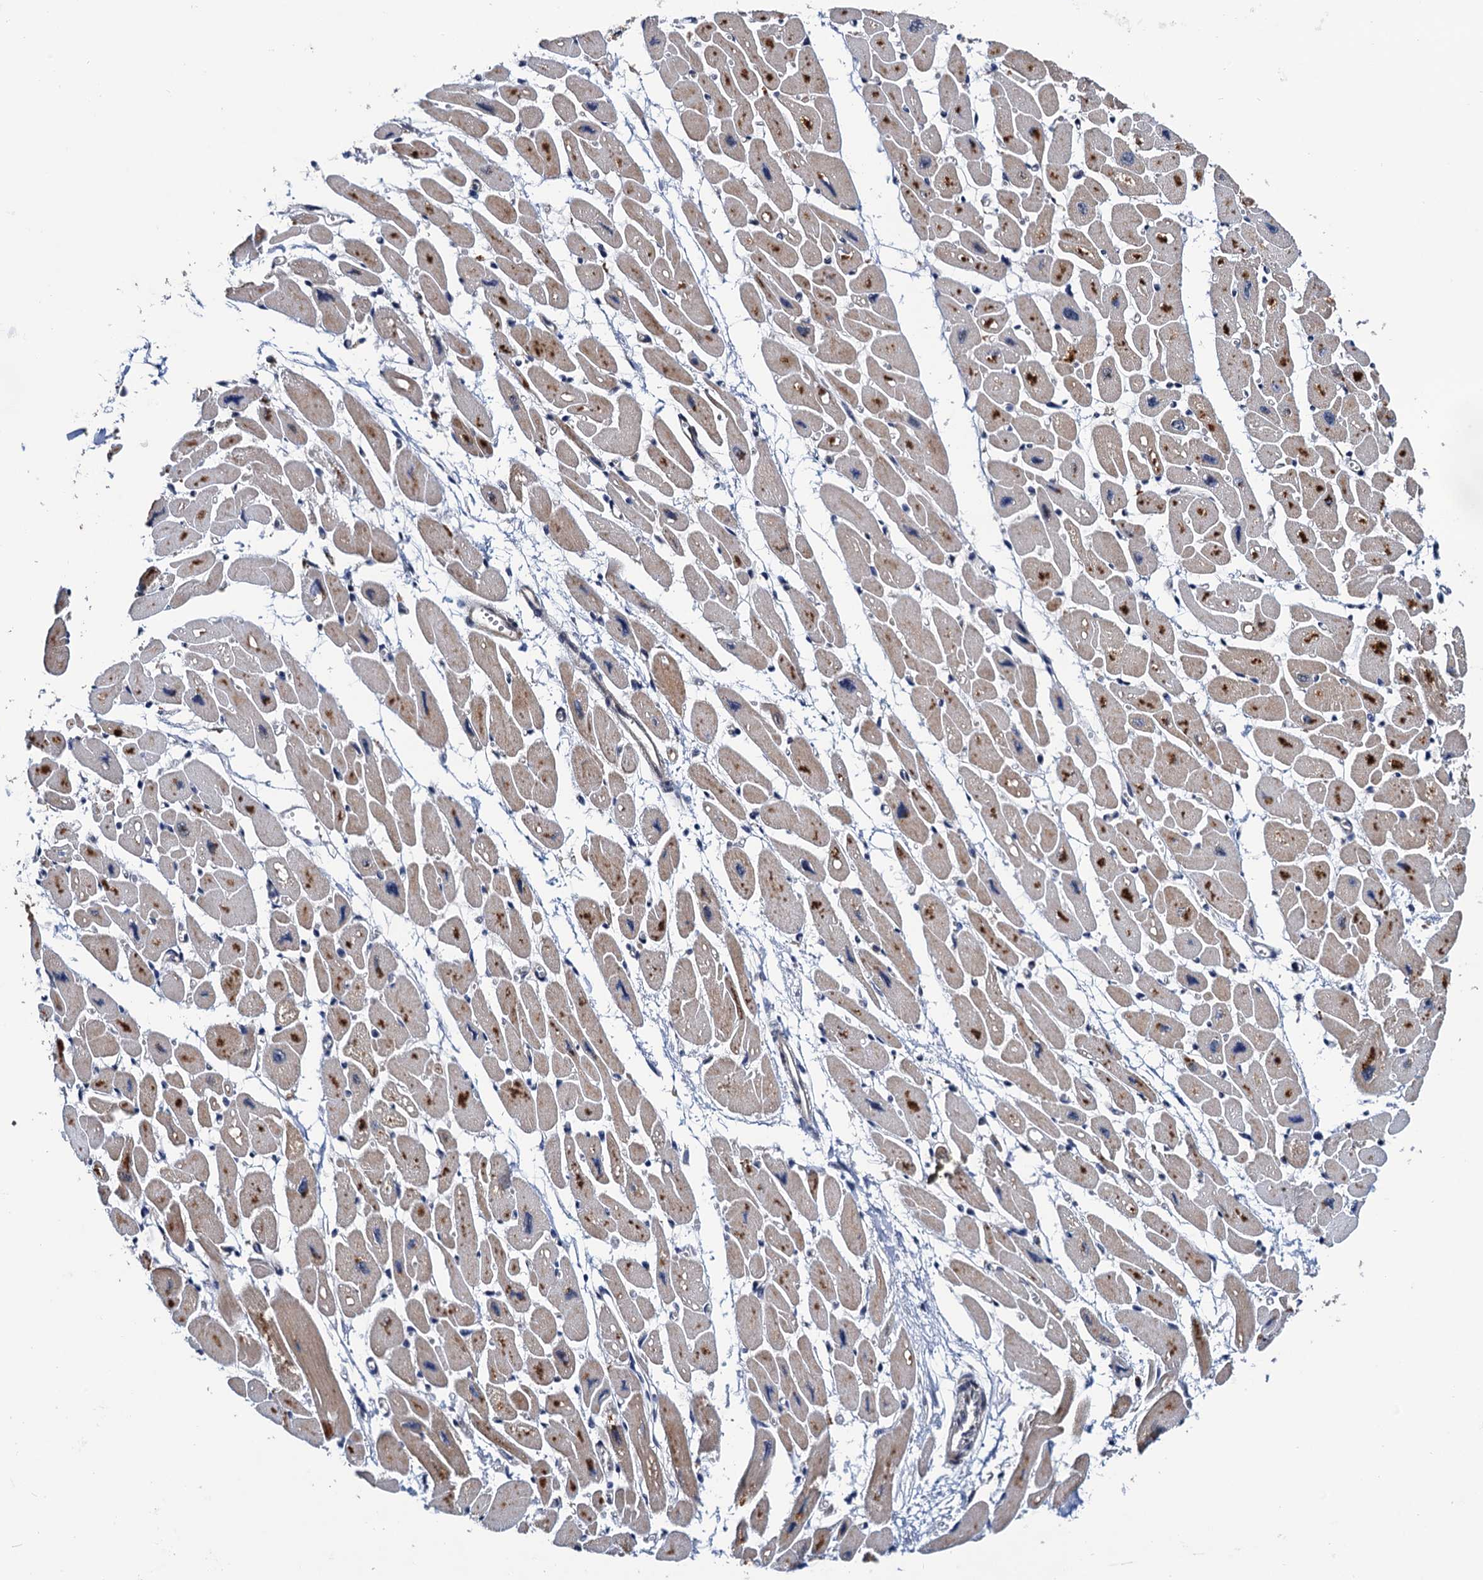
{"staining": {"intensity": "moderate", "quantity": "25%-75%", "location": "cytoplasmic/membranous"}, "tissue": "heart muscle", "cell_type": "Cardiomyocytes", "image_type": "normal", "snomed": [{"axis": "morphology", "description": "Normal tissue, NOS"}, {"axis": "topography", "description": "Heart"}], "caption": "Immunohistochemistry of unremarkable human heart muscle reveals medium levels of moderate cytoplasmic/membranous staining in about 25%-75% of cardiomyocytes.", "gene": "NAA16", "patient": {"sex": "female", "age": 54}}